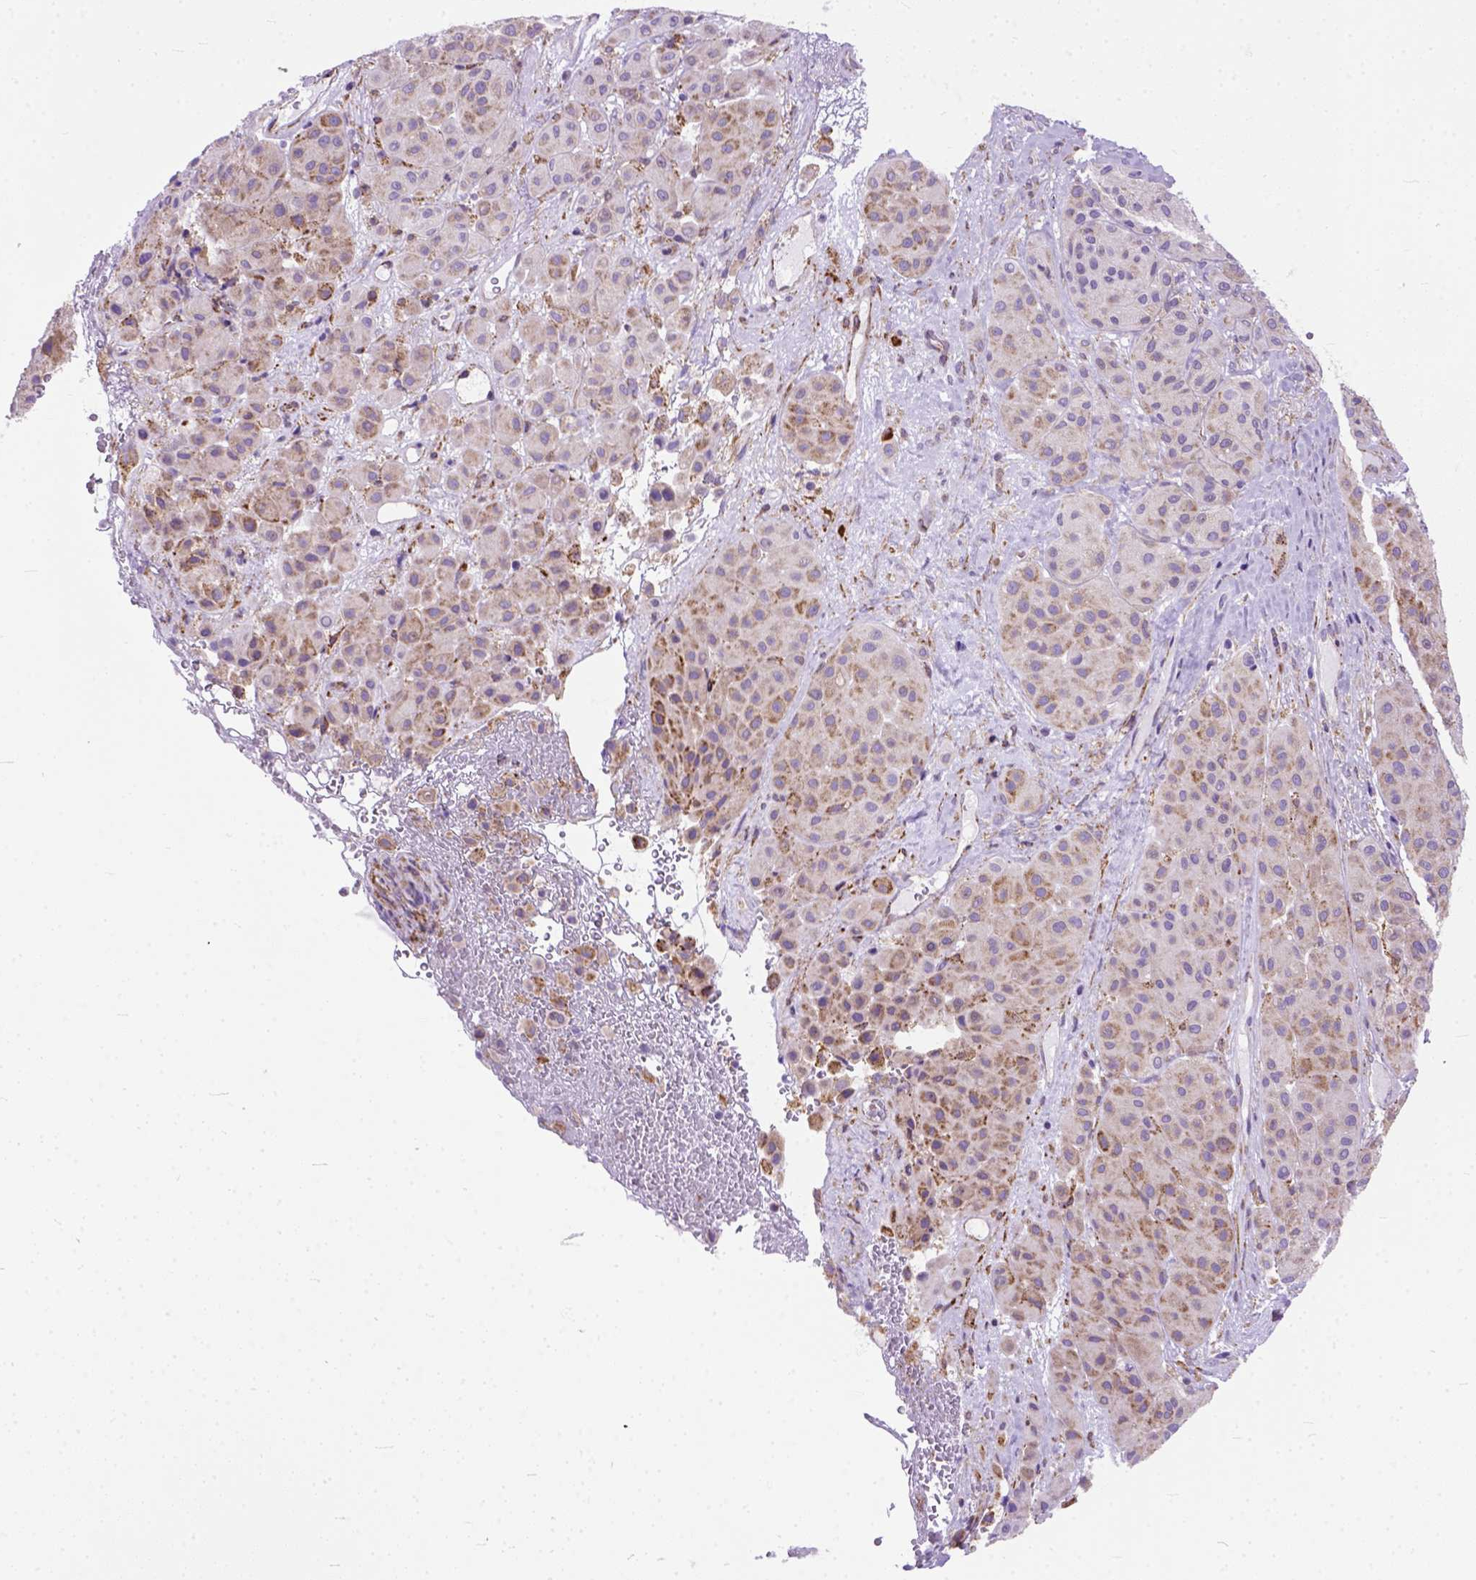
{"staining": {"intensity": "moderate", "quantity": ">75%", "location": "cytoplasmic/membranous"}, "tissue": "melanoma", "cell_type": "Tumor cells", "image_type": "cancer", "snomed": [{"axis": "morphology", "description": "Malignant melanoma, Metastatic site"}, {"axis": "topography", "description": "Smooth muscle"}], "caption": "Approximately >75% of tumor cells in human melanoma exhibit moderate cytoplasmic/membranous protein expression as visualized by brown immunohistochemical staining.", "gene": "PLK4", "patient": {"sex": "male", "age": 41}}